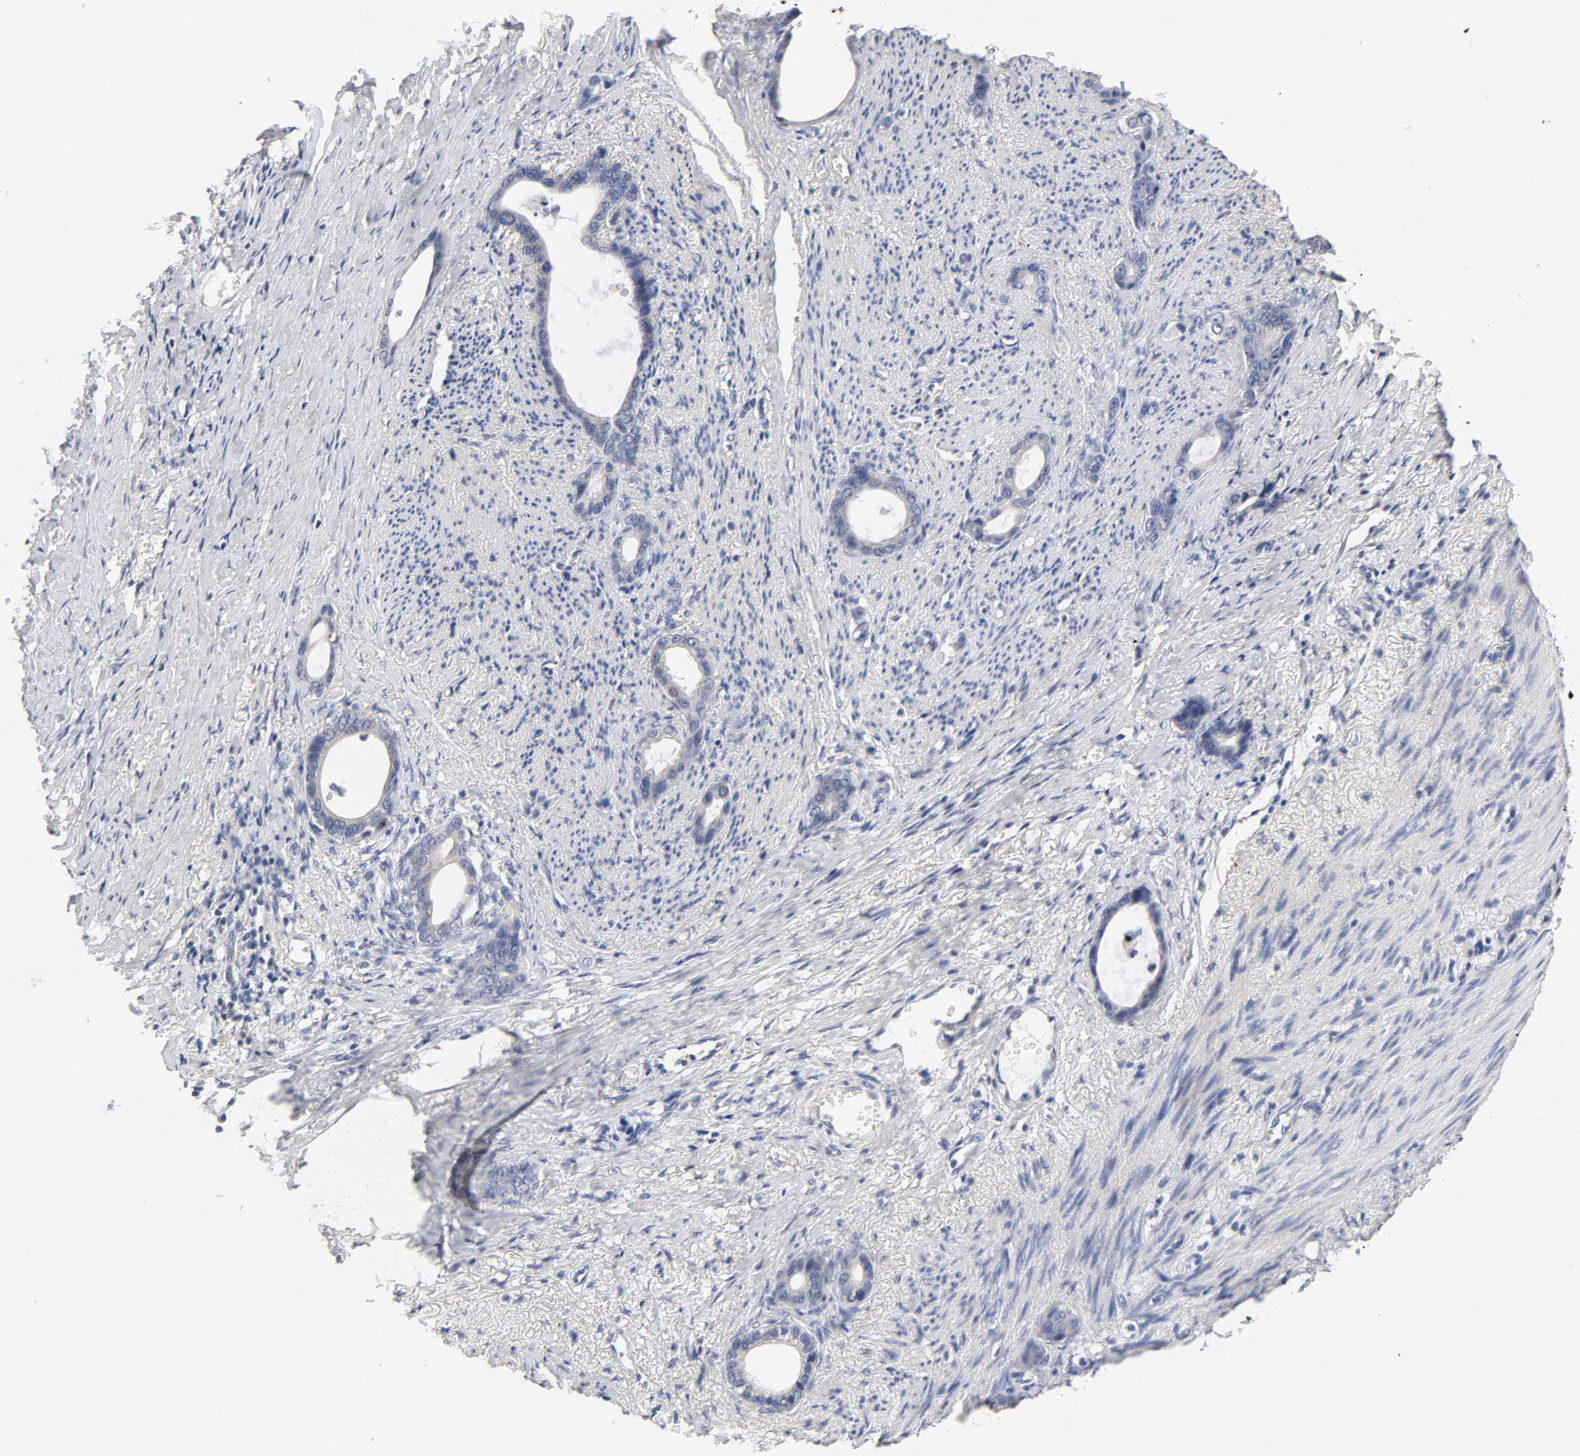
{"staining": {"intensity": "negative", "quantity": "none", "location": "none"}, "tissue": "stomach cancer", "cell_type": "Tumor cells", "image_type": "cancer", "snomed": [{"axis": "morphology", "description": "Adenocarcinoma, NOS"}, {"axis": "topography", "description": "Stomach"}], "caption": "Tumor cells are negative for brown protein staining in stomach cancer.", "gene": "OVOL1", "patient": {"sex": "female", "age": 75}}